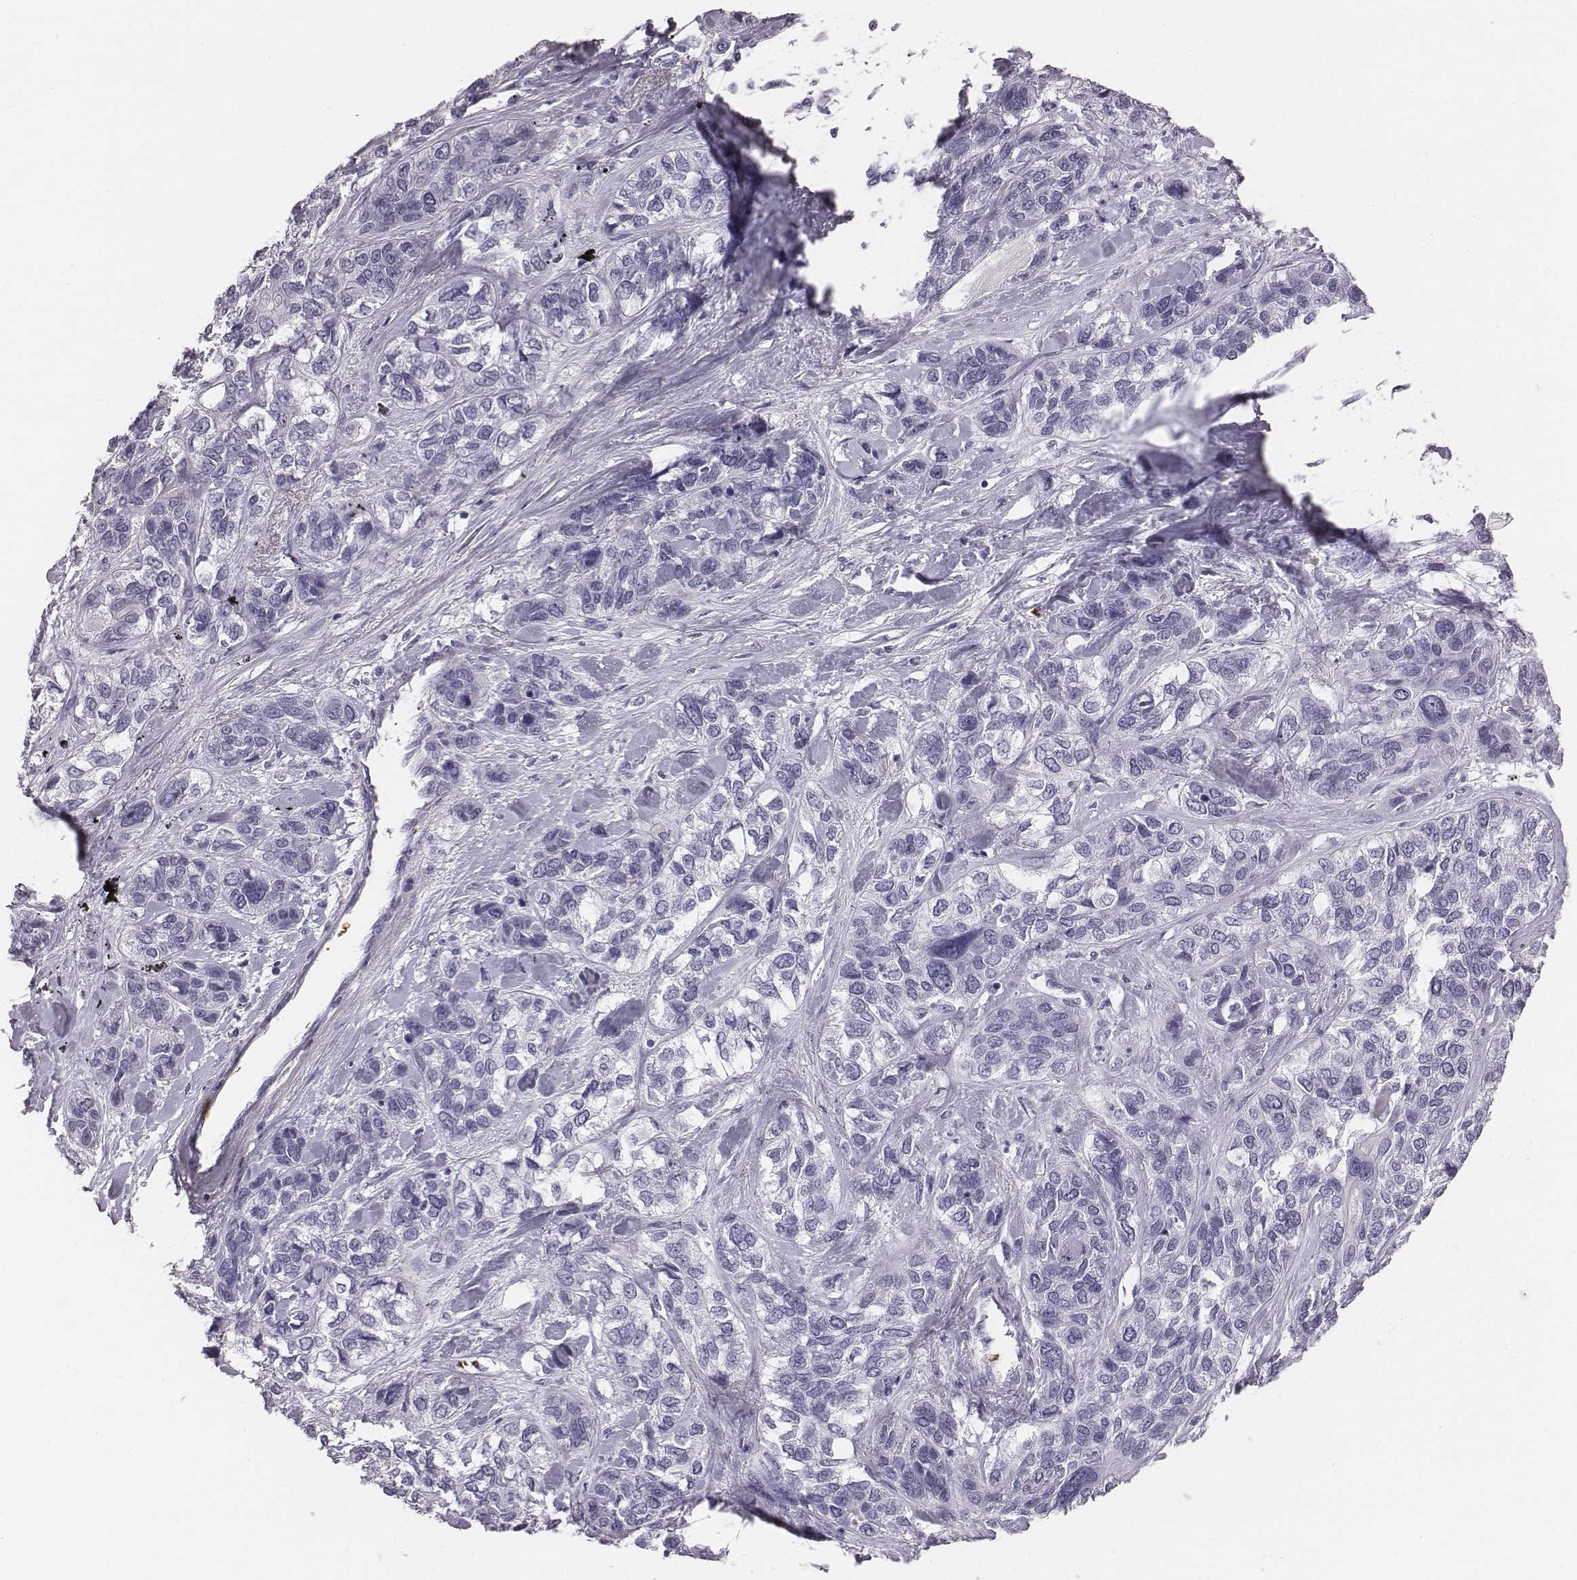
{"staining": {"intensity": "negative", "quantity": "none", "location": "none"}, "tissue": "lung cancer", "cell_type": "Tumor cells", "image_type": "cancer", "snomed": [{"axis": "morphology", "description": "Squamous cell carcinoma, NOS"}, {"axis": "topography", "description": "Lung"}], "caption": "IHC histopathology image of neoplastic tissue: human lung cancer (squamous cell carcinoma) stained with DAB demonstrates no significant protein staining in tumor cells.", "gene": "HBZ", "patient": {"sex": "female", "age": 70}}